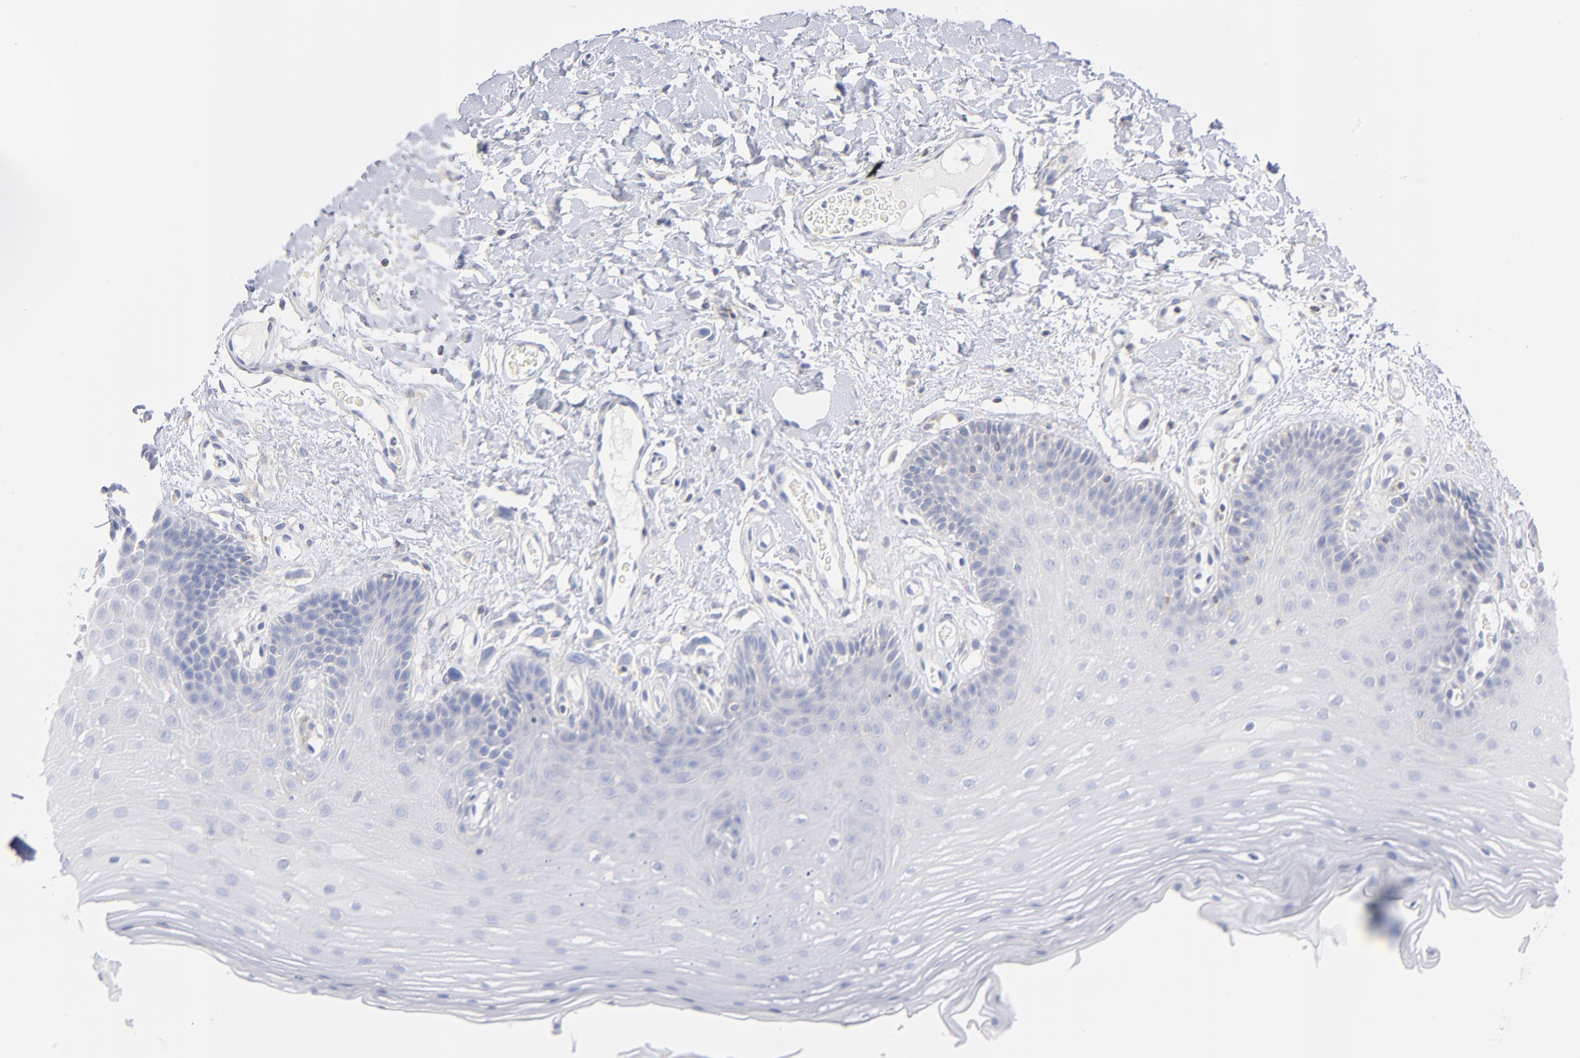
{"staining": {"intensity": "negative", "quantity": "none", "location": "none"}, "tissue": "oral mucosa", "cell_type": "Squamous epithelial cells", "image_type": "normal", "snomed": [{"axis": "morphology", "description": "Normal tissue, NOS"}, {"axis": "morphology", "description": "Squamous cell carcinoma, NOS"}, {"axis": "topography", "description": "Skeletal muscle"}, {"axis": "topography", "description": "Oral tissue"}, {"axis": "topography", "description": "Head-Neck"}], "caption": "Immunohistochemistry image of benign human oral mucosa stained for a protein (brown), which shows no positivity in squamous epithelial cells.", "gene": "SEPTIN11", "patient": {"sex": "male", "age": 71}}